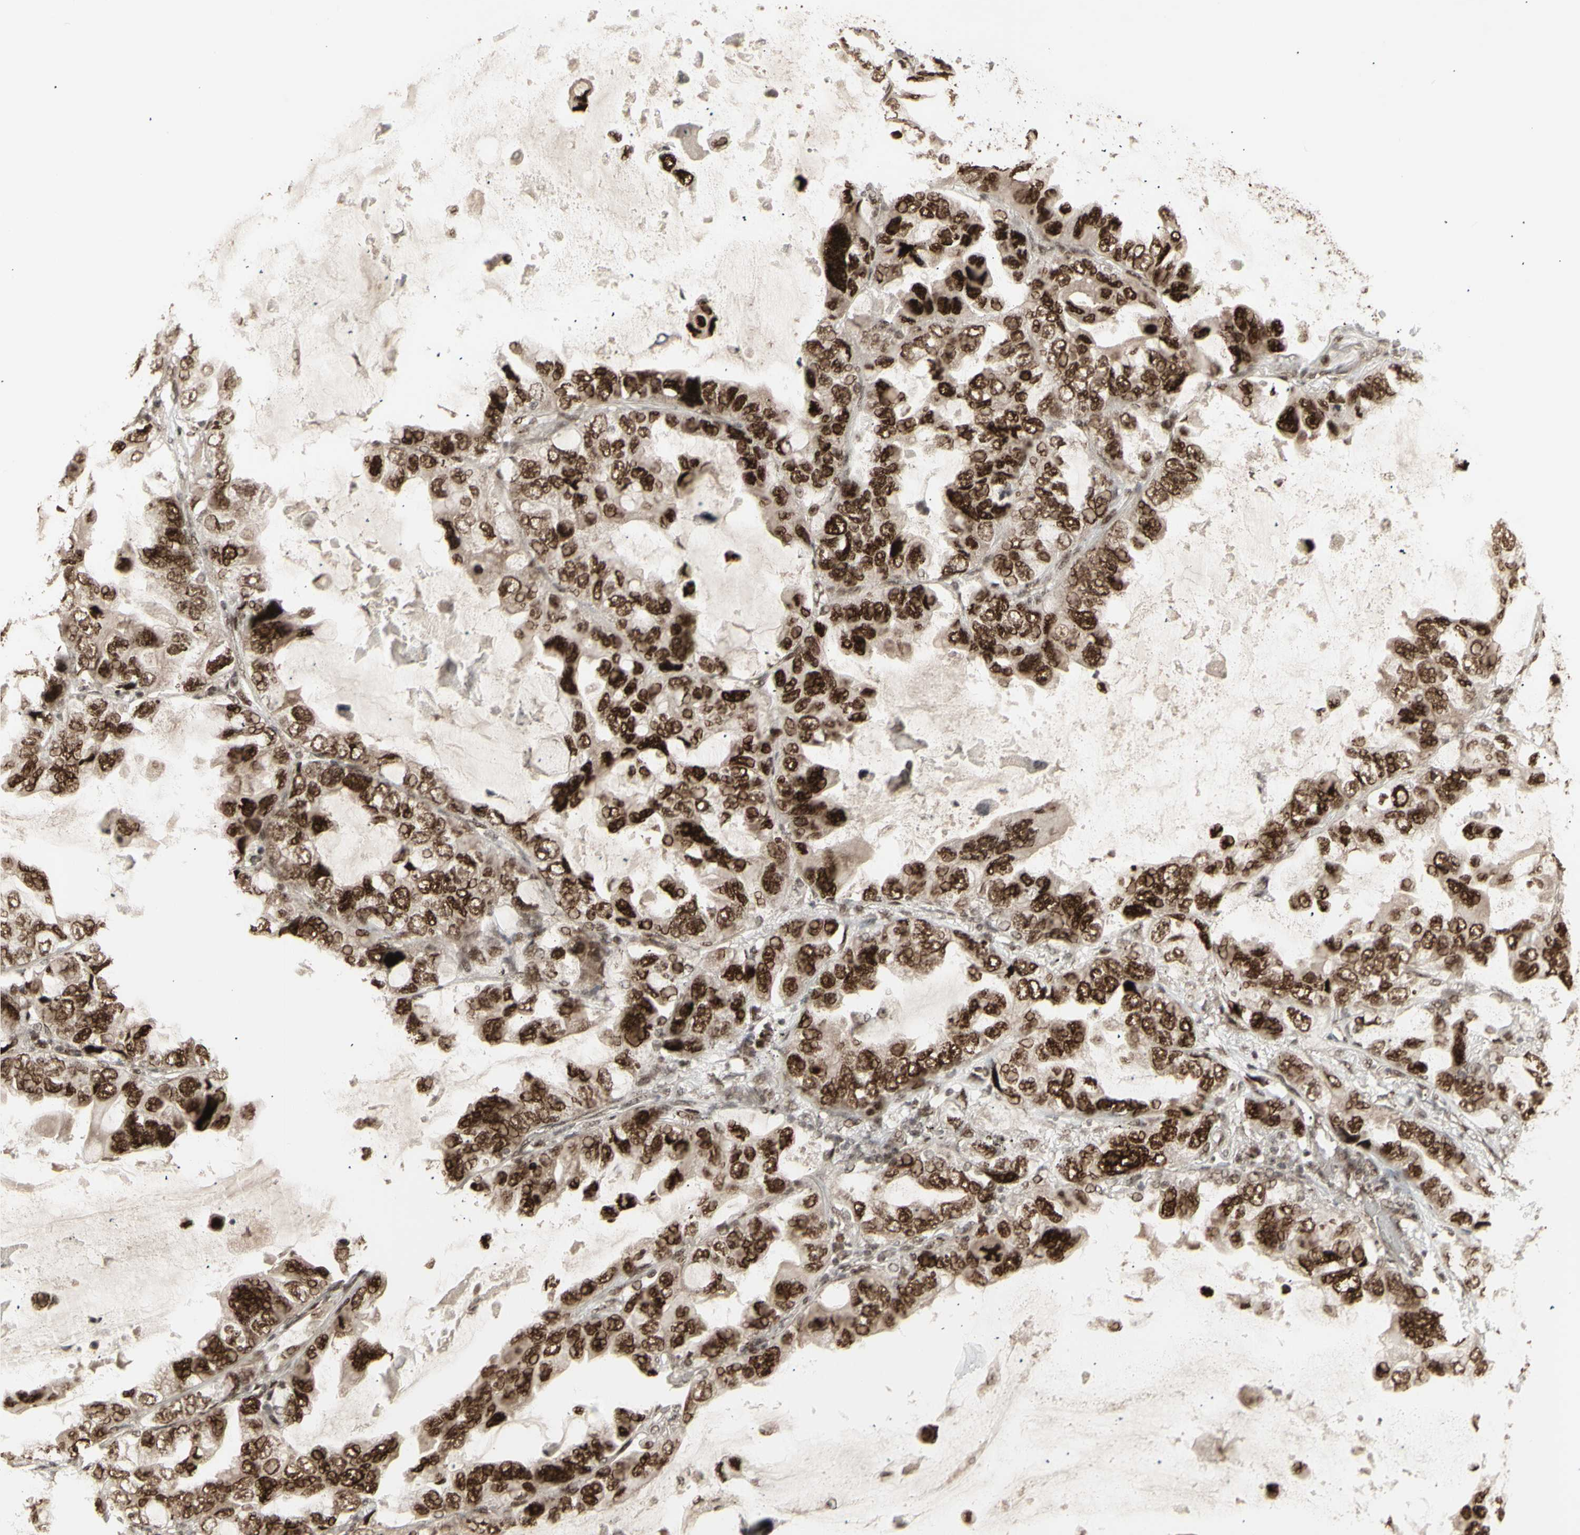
{"staining": {"intensity": "strong", "quantity": ">75%", "location": "cytoplasmic/membranous,nuclear"}, "tissue": "lung cancer", "cell_type": "Tumor cells", "image_type": "cancer", "snomed": [{"axis": "morphology", "description": "Squamous cell carcinoma, NOS"}, {"axis": "topography", "description": "Lung"}], "caption": "Immunohistochemistry of human lung squamous cell carcinoma shows high levels of strong cytoplasmic/membranous and nuclear staining in approximately >75% of tumor cells.", "gene": "CBX1", "patient": {"sex": "female", "age": 73}}